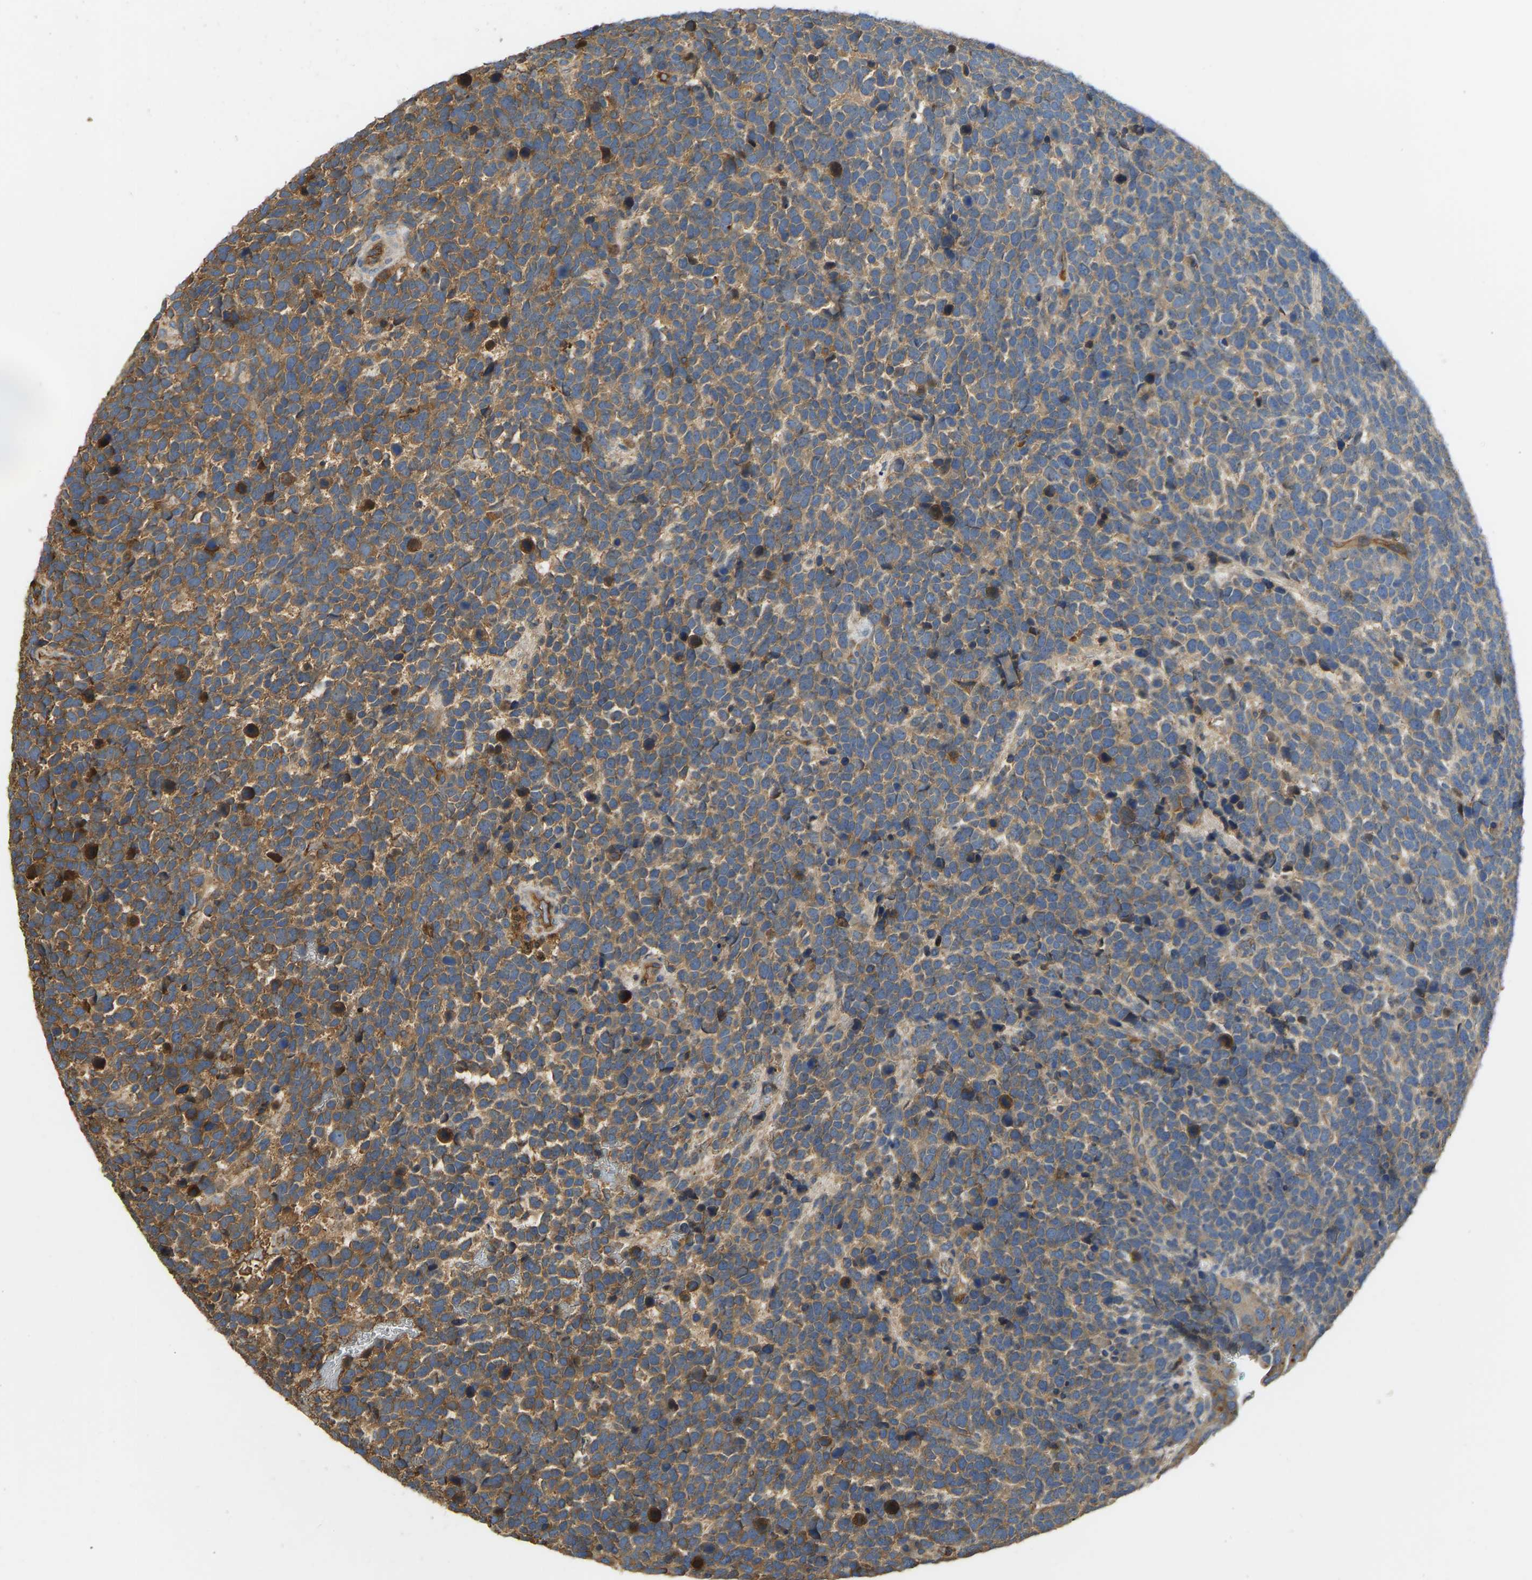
{"staining": {"intensity": "moderate", "quantity": ">75%", "location": "cytoplasmic/membranous"}, "tissue": "urothelial cancer", "cell_type": "Tumor cells", "image_type": "cancer", "snomed": [{"axis": "morphology", "description": "Urothelial carcinoma, High grade"}, {"axis": "topography", "description": "Urinary bladder"}], "caption": "Immunohistochemistry (DAB) staining of human urothelial cancer displays moderate cytoplasmic/membranous protein expression in approximately >75% of tumor cells.", "gene": "VCPKMT", "patient": {"sex": "female", "age": 82}}